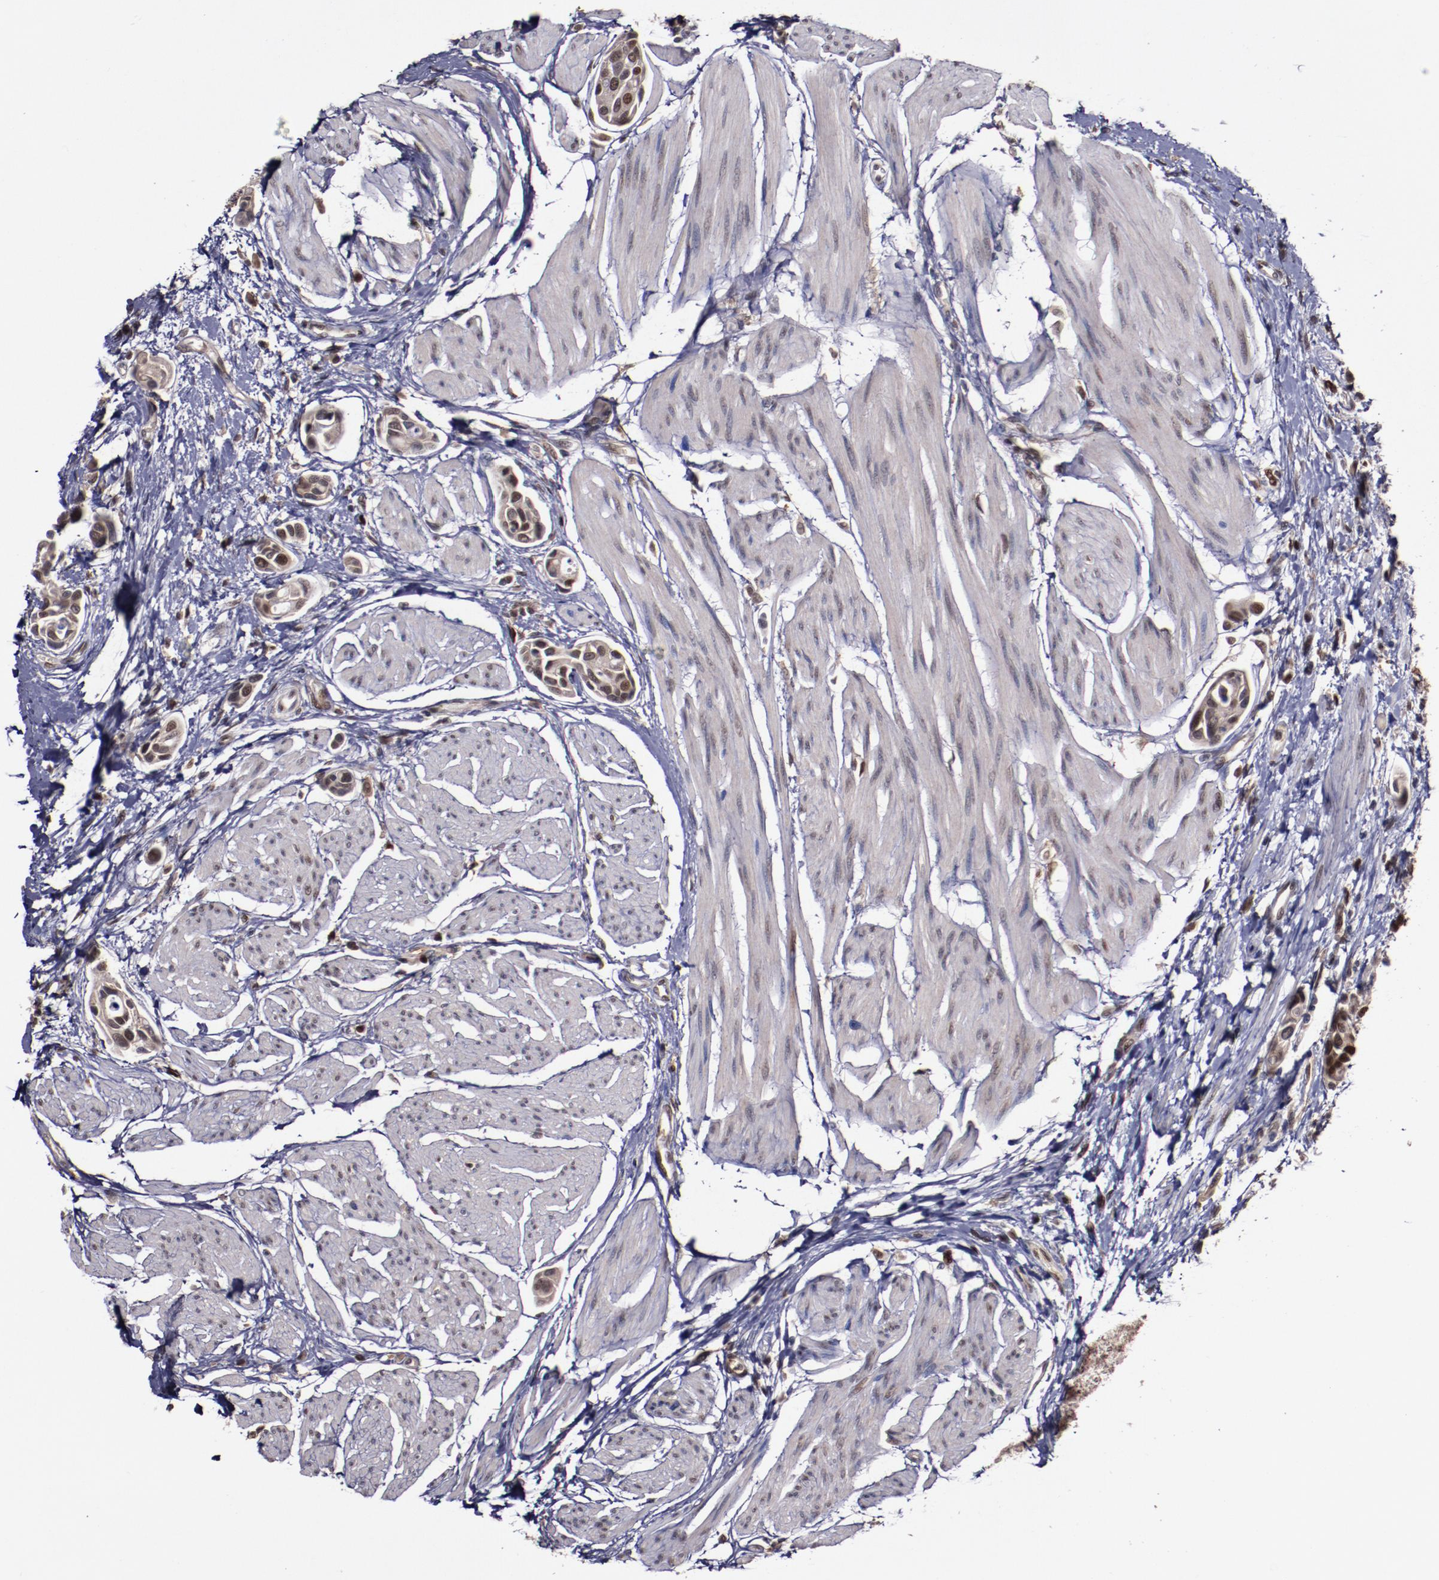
{"staining": {"intensity": "strong", "quantity": ">75%", "location": "cytoplasmic/membranous,nuclear"}, "tissue": "urothelial cancer", "cell_type": "Tumor cells", "image_type": "cancer", "snomed": [{"axis": "morphology", "description": "Urothelial carcinoma, High grade"}, {"axis": "topography", "description": "Urinary bladder"}], "caption": "Urothelial carcinoma (high-grade) stained with a protein marker exhibits strong staining in tumor cells.", "gene": "CHEK2", "patient": {"sex": "male", "age": 78}}